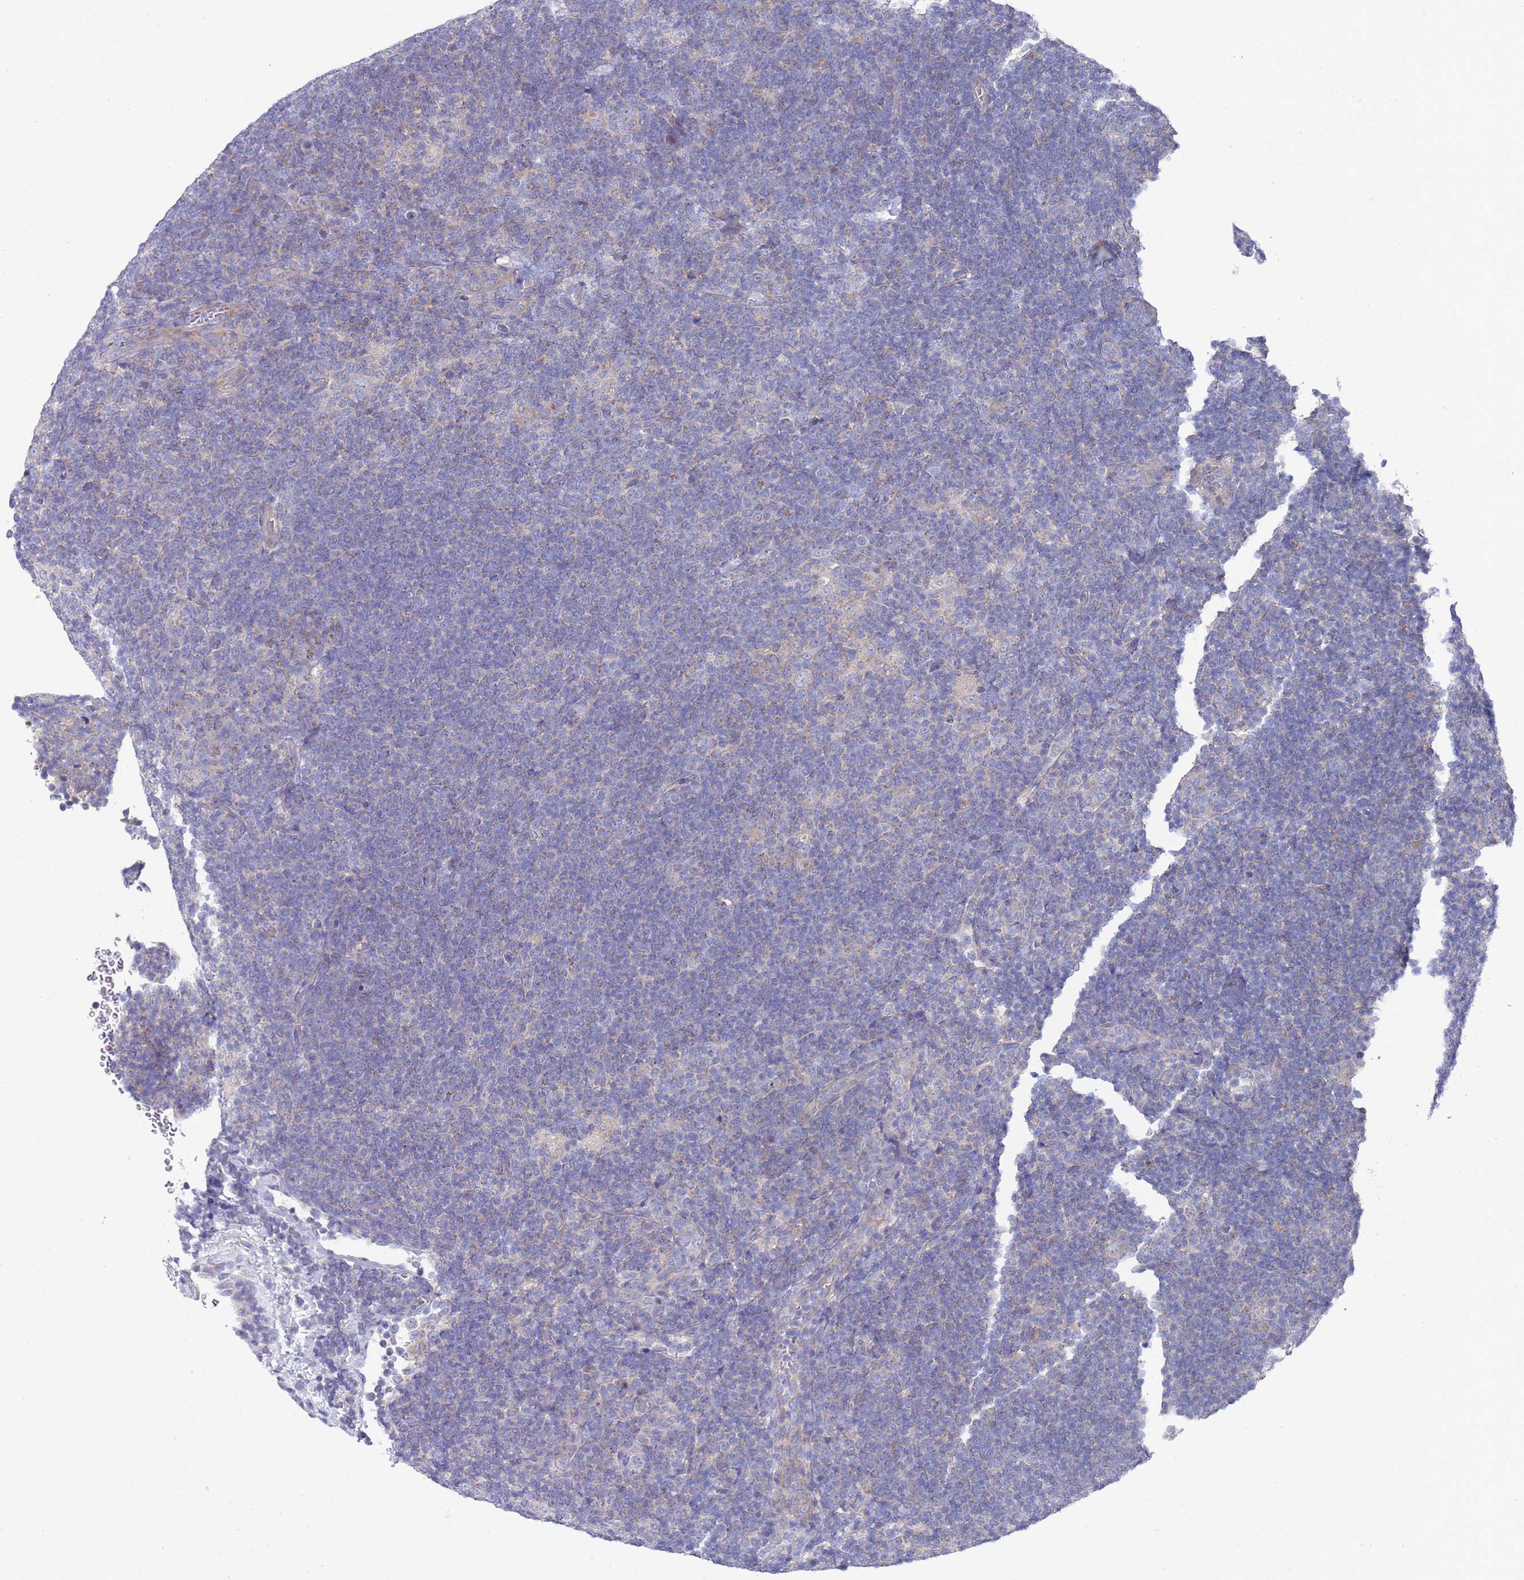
{"staining": {"intensity": "negative", "quantity": "none", "location": "none"}, "tissue": "lymphoma", "cell_type": "Tumor cells", "image_type": "cancer", "snomed": [{"axis": "morphology", "description": "Hodgkin's disease, NOS"}, {"axis": "topography", "description": "Lymph node"}], "caption": "This is an IHC micrograph of lymphoma. There is no staining in tumor cells.", "gene": "NPEPPS", "patient": {"sex": "female", "age": 57}}